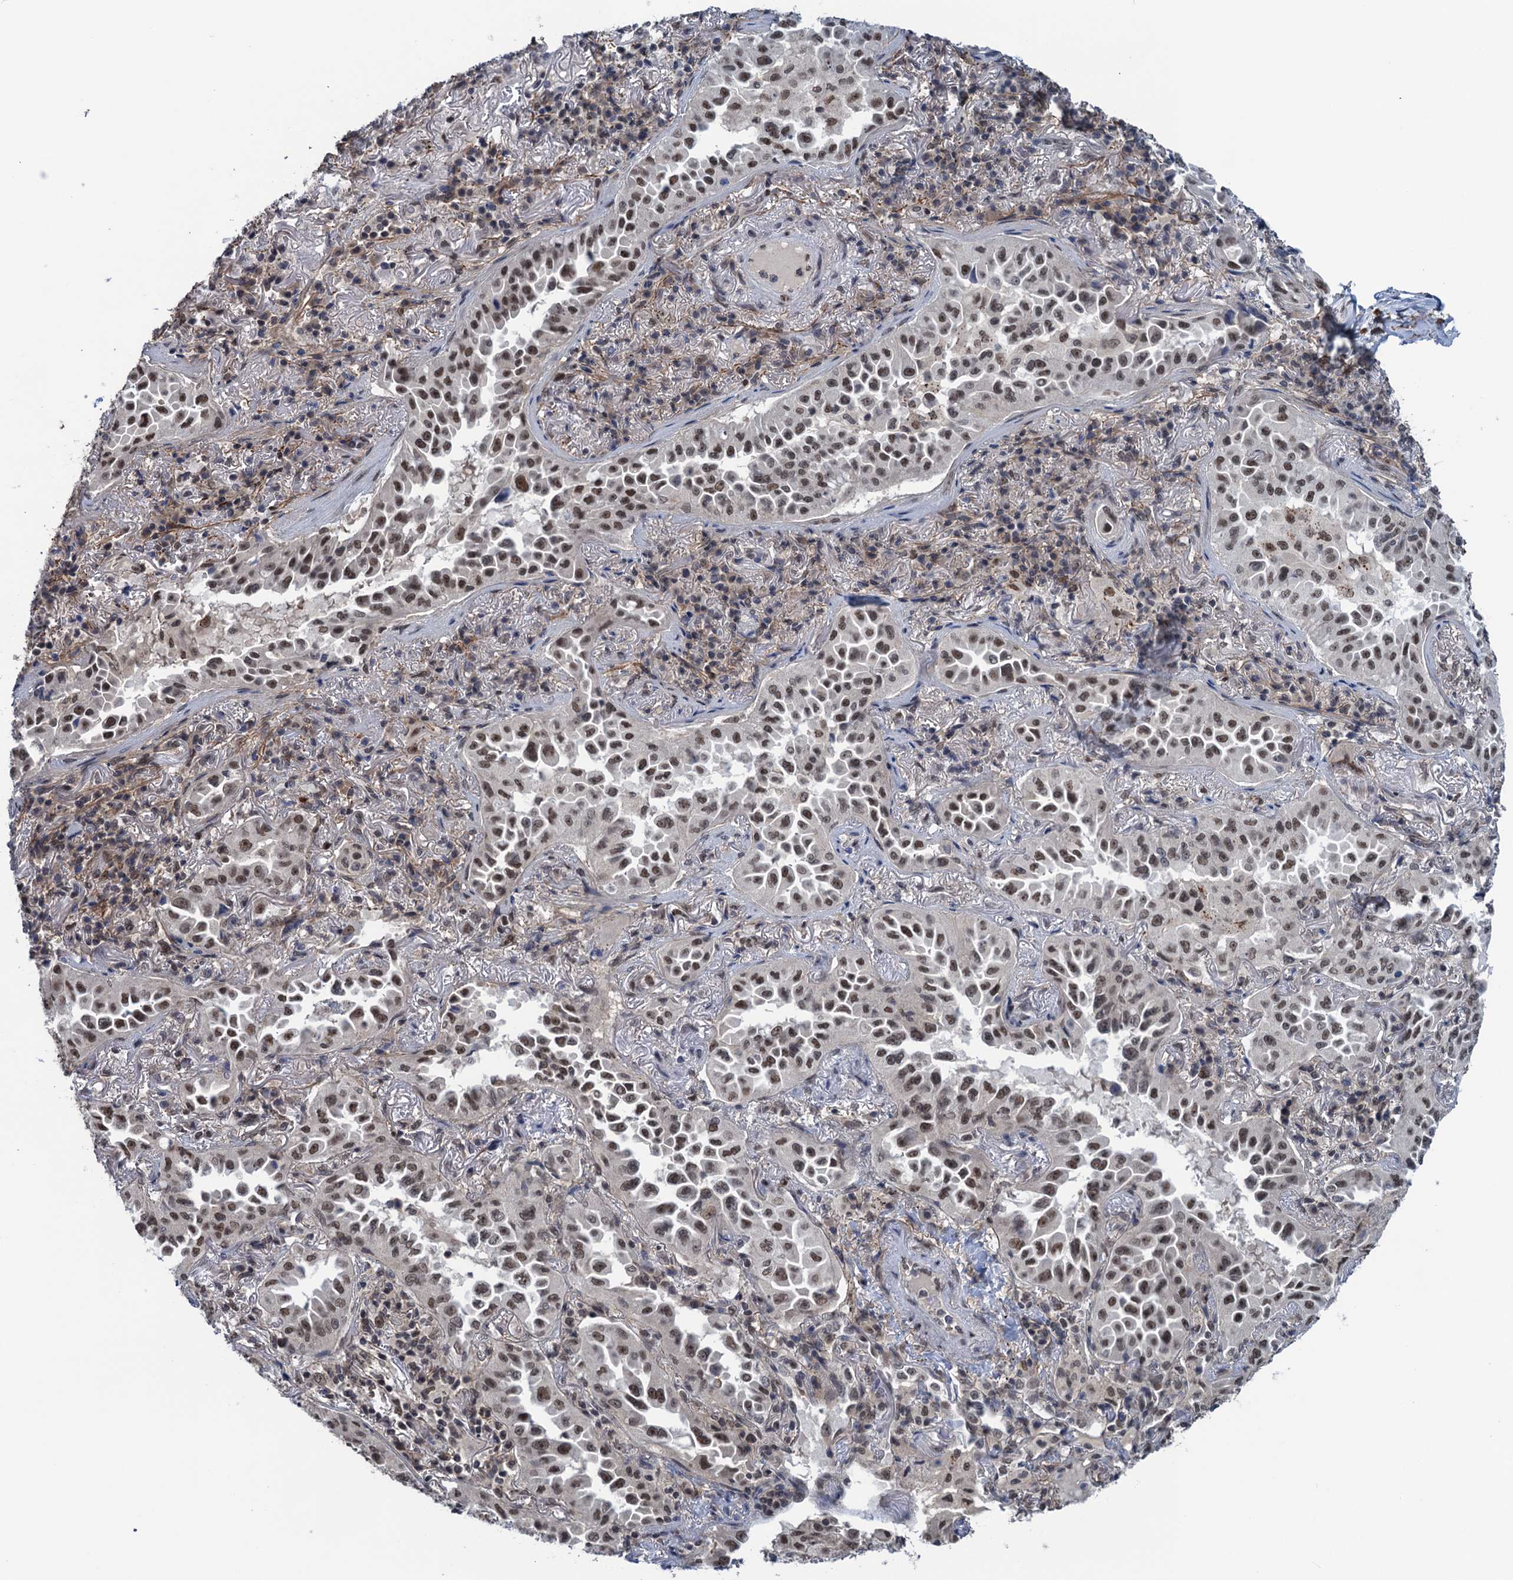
{"staining": {"intensity": "moderate", "quantity": ">75%", "location": "nuclear"}, "tissue": "lung cancer", "cell_type": "Tumor cells", "image_type": "cancer", "snomed": [{"axis": "morphology", "description": "Adenocarcinoma, NOS"}, {"axis": "topography", "description": "Lung"}], "caption": "Immunohistochemistry (IHC) photomicrograph of neoplastic tissue: lung cancer stained using immunohistochemistry displays medium levels of moderate protein expression localized specifically in the nuclear of tumor cells, appearing as a nuclear brown color.", "gene": "SAE1", "patient": {"sex": "female", "age": 69}}